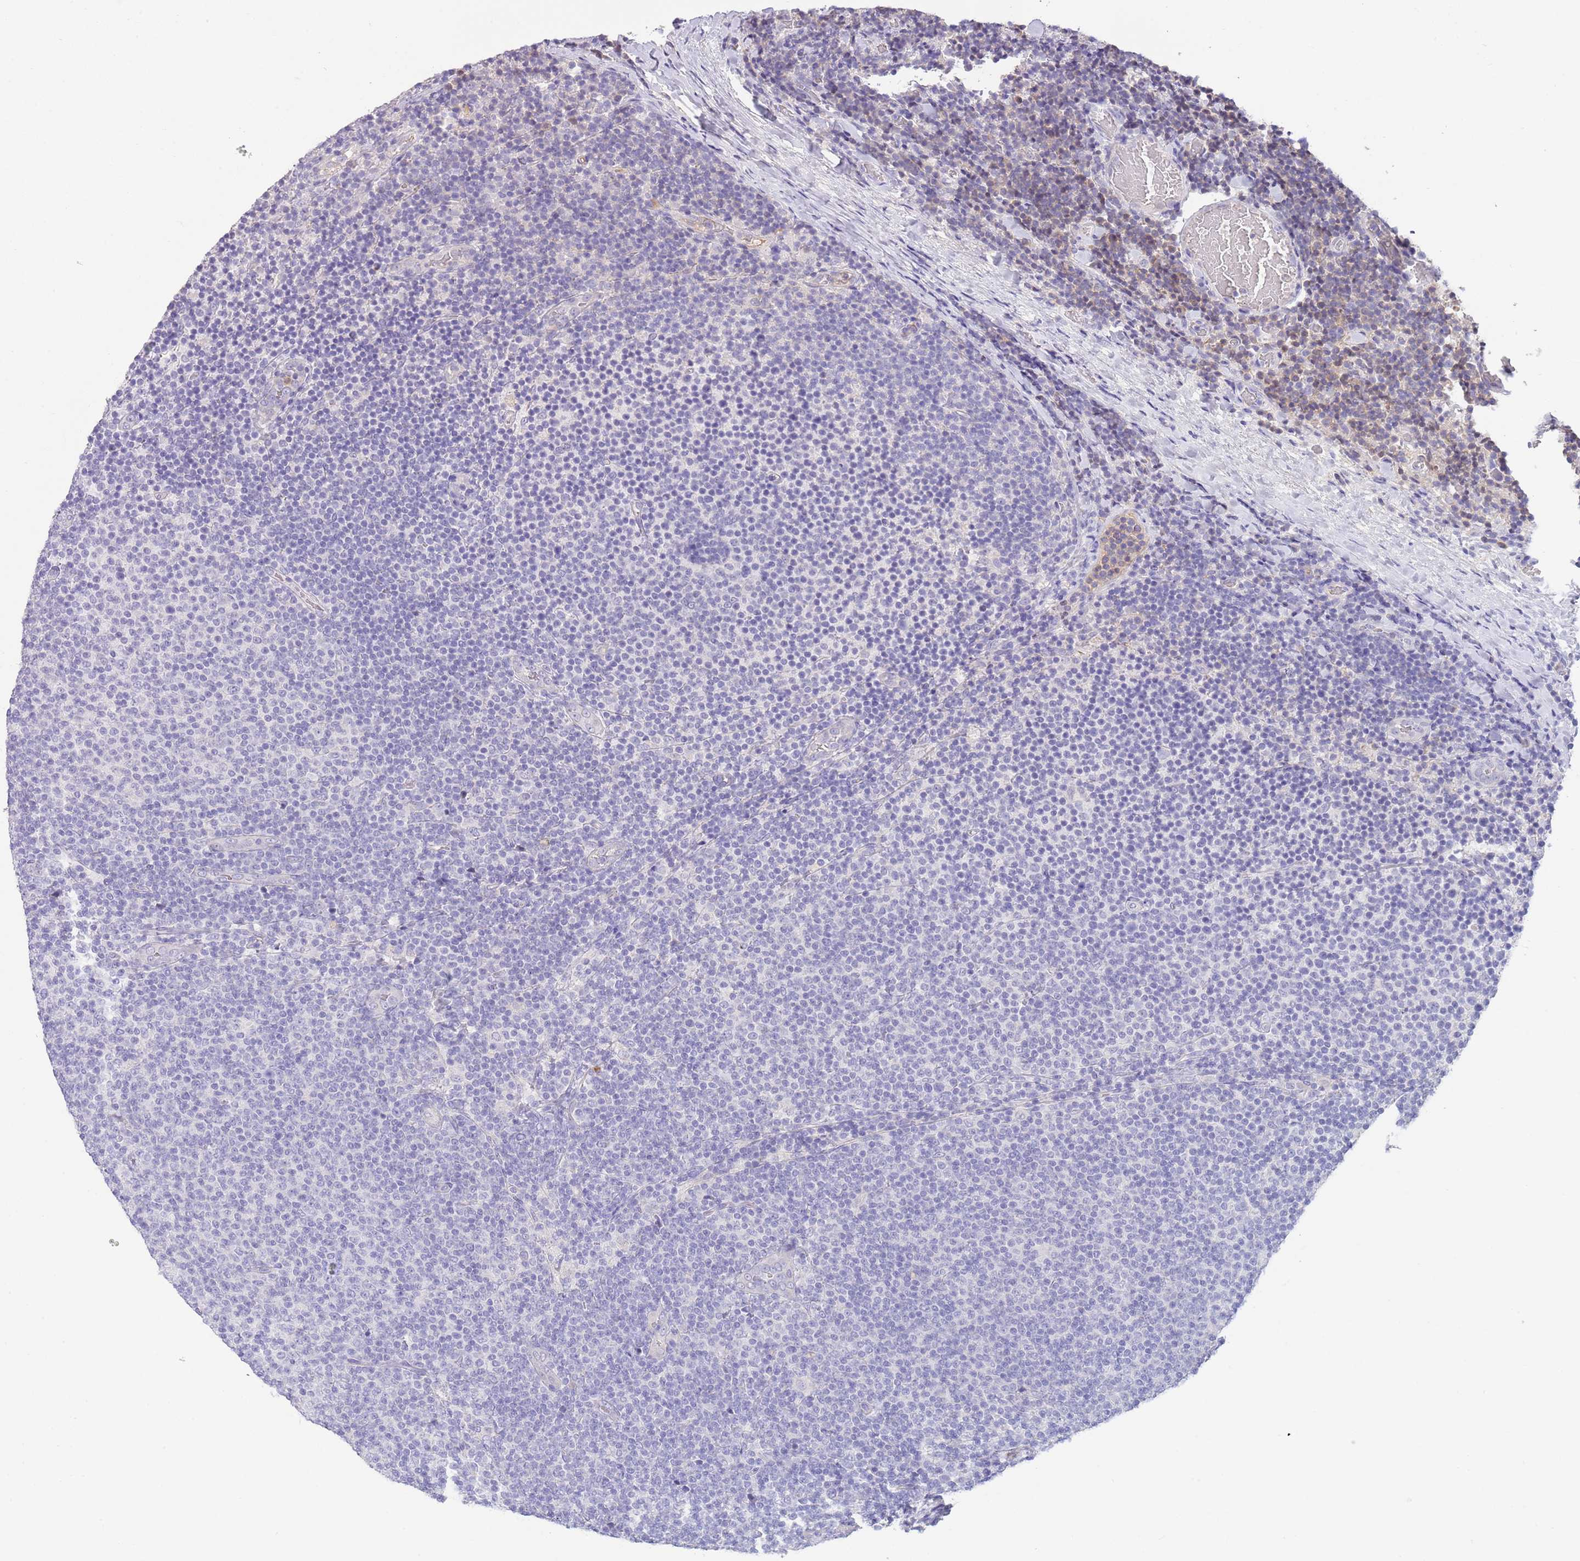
{"staining": {"intensity": "negative", "quantity": "none", "location": "none"}, "tissue": "lymphoma", "cell_type": "Tumor cells", "image_type": "cancer", "snomed": [{"axis": "morphology", "description": "Malignant lymphoma, non-Hodgkin's type, Low grade"}, {"axis": "topography", "description": "Lymph node"}], "caption": "An immunohistochemistry micrograph of low-grade malignant lymphoma, non-Hodgkin's type is shown. There is no staining in tumor cells of low-grade malignant lymphoma, non-Hodgkin's type.", "gene": "IGFL4", "patient": {"sex": "male", "age": 66}}